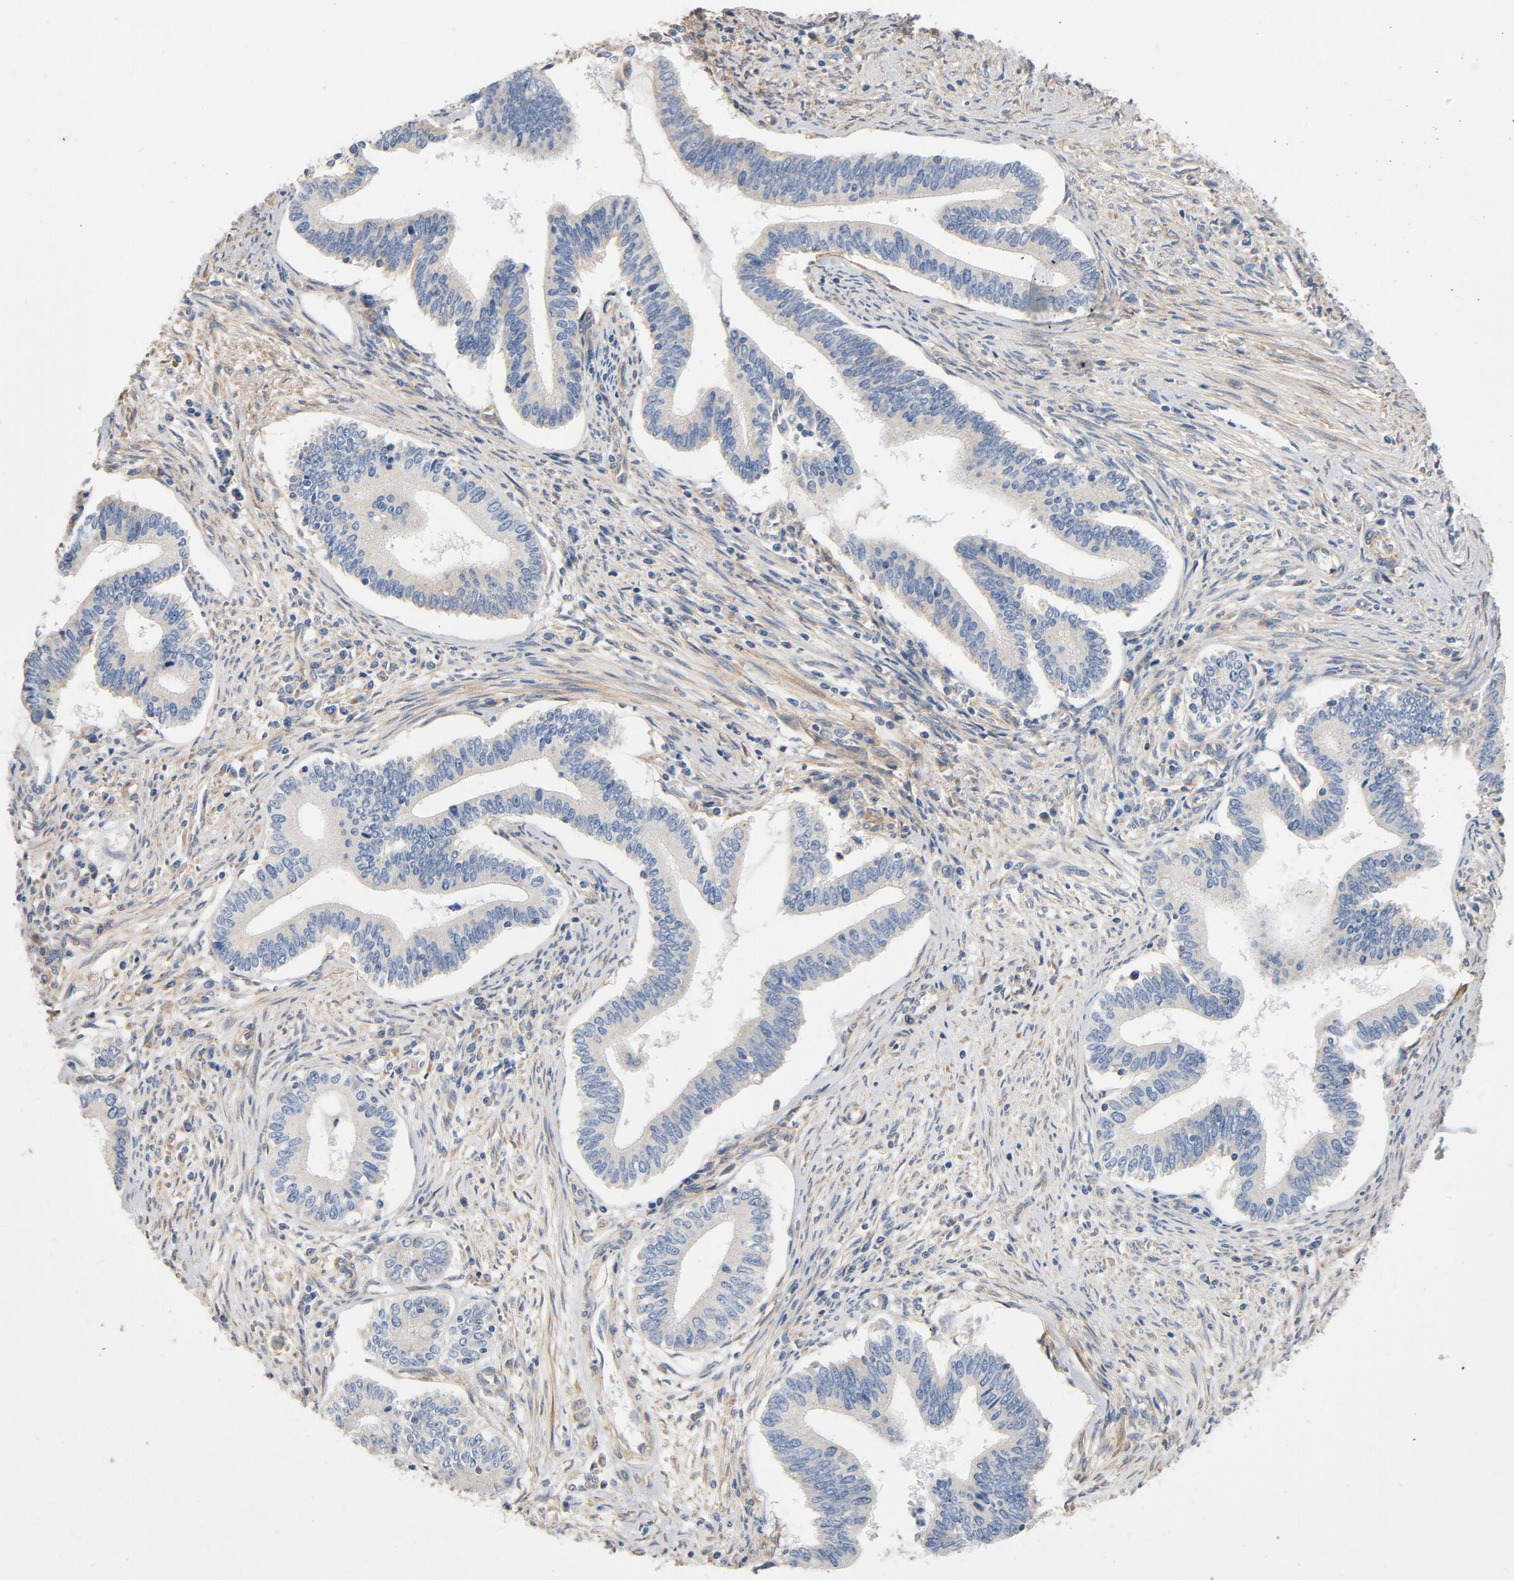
{"staining": {"intensity": "negative", "quantity": "none", "location": "none"}, "tissue": "cervical cancer", "cell_type": "Tumor cells", "image_type": "cancer", "snomed": [{"axis": "morphology", "description": "Adenocarcinoma, NOS"}, {"axis": "topography", "description": "Cervix"}], "caption": "Cervical cancer was stained to show a protein in brown. There is no significant expression in tumor cells.", "gene": "ILK", "patient": {"sex": "female", "age": 36}}